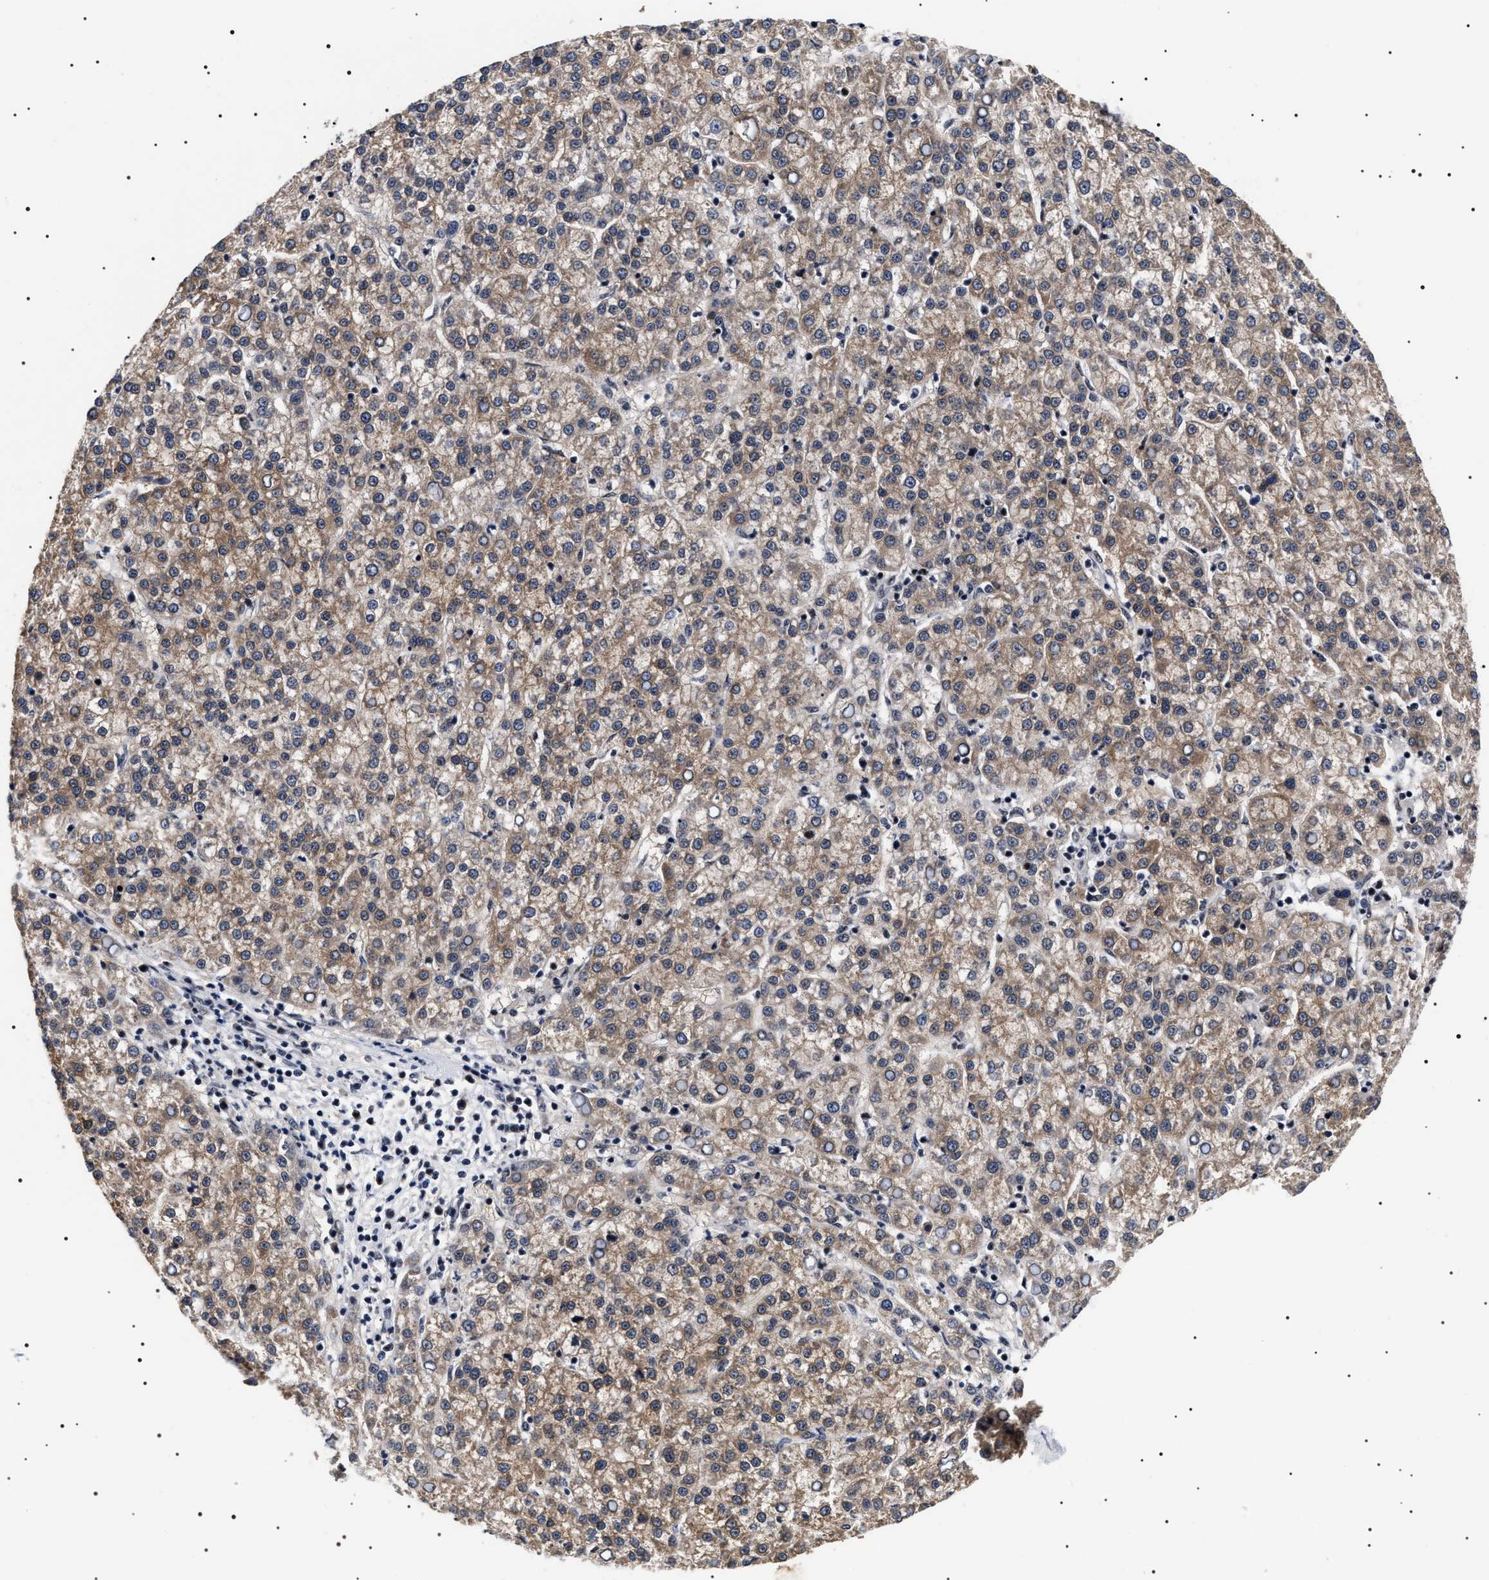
{"staining": {"intensity": "weak", "quantity": ">75%", "location": "cytoplasmic/membranous"}, "tissue": "liver cancer", "cell_type": "Tumor cells", "image_type": "cancer", "snomed": [{"axis": "morphology", "description": "Carcinoma, Hepatocellular, NOS"}, {"axis": "topography", "description": "Liver"}], "caption": "Liver cancer stained with a protein marker displays weak staining in tumor cells.", "gene": "CAAP1", "patient": {"sex": "female", "age": 58}}